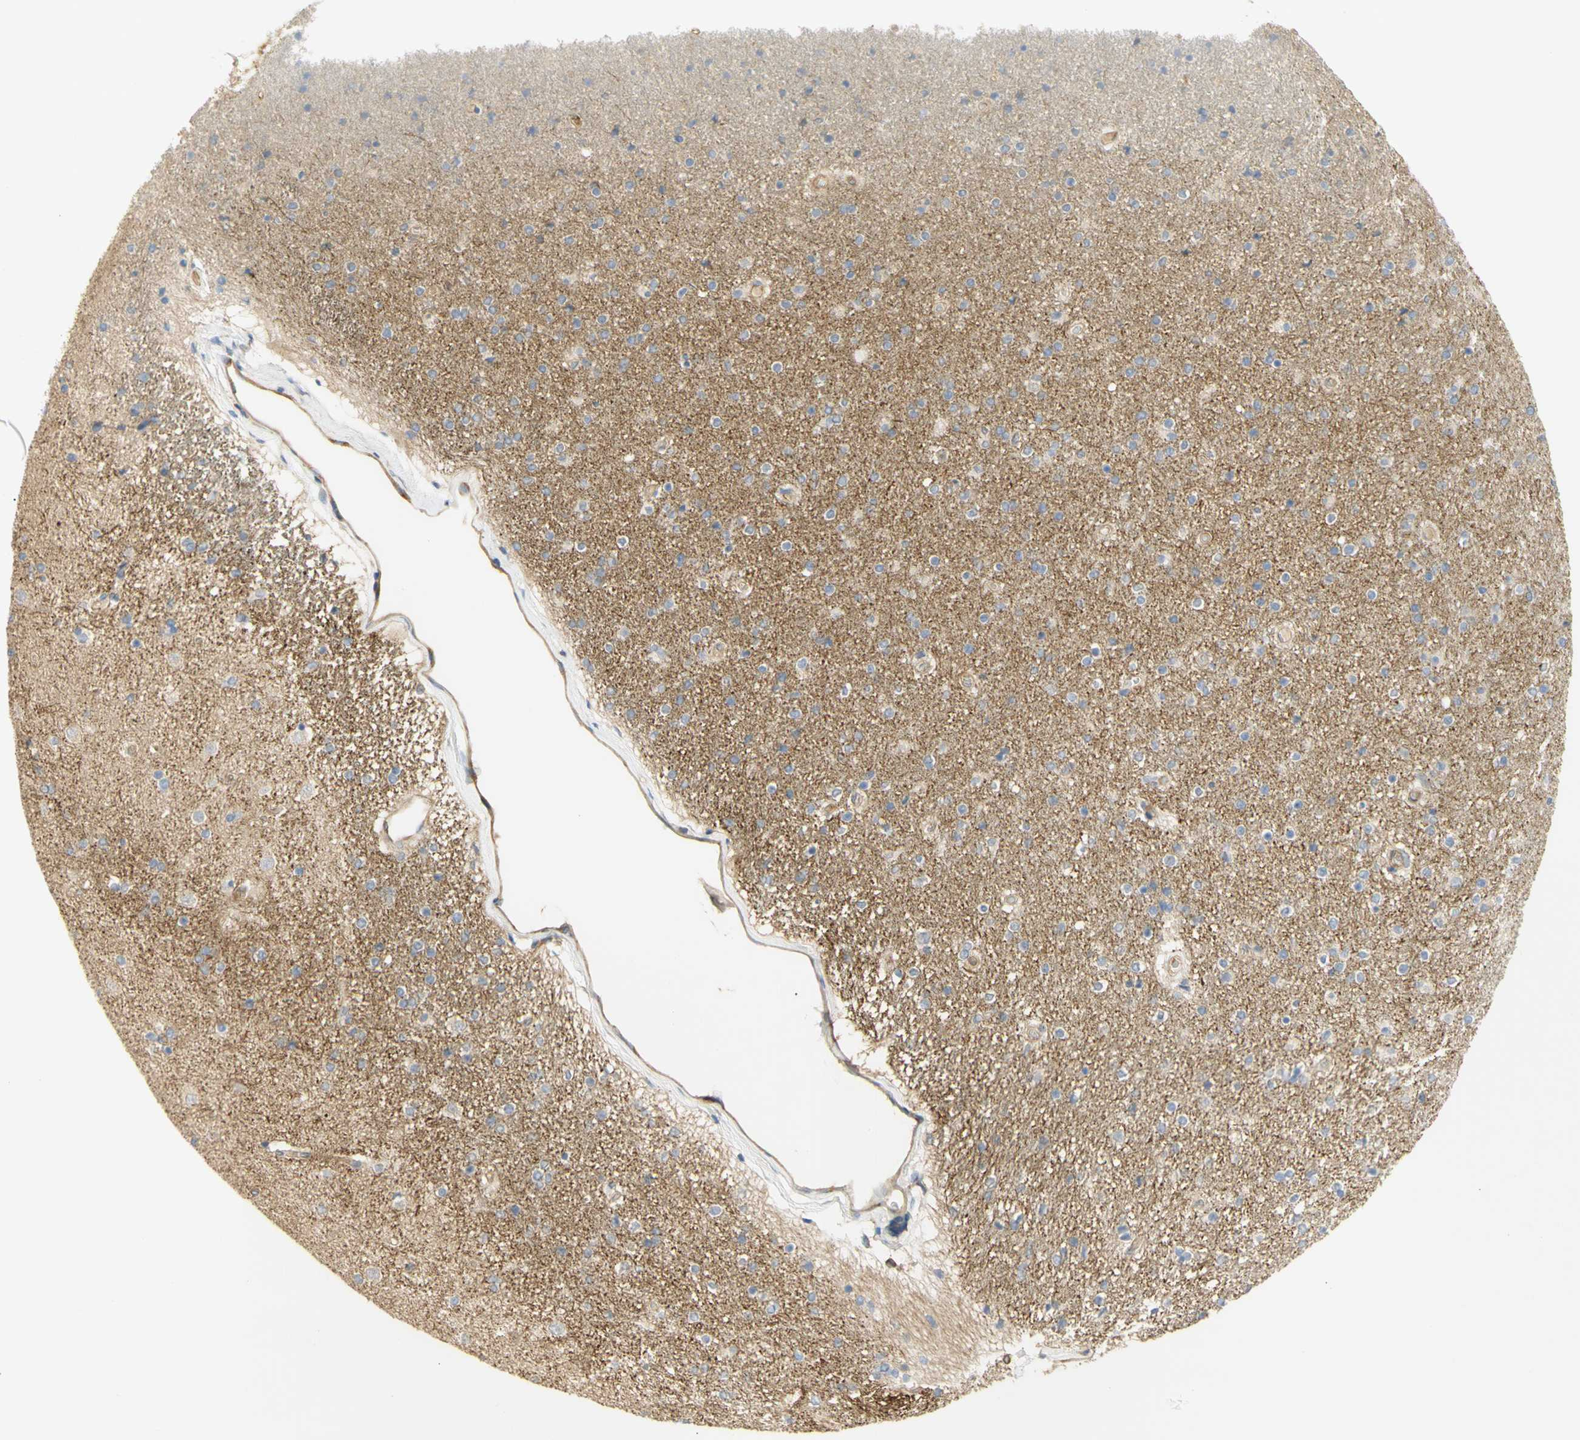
{"staining": {"intensity": "negative", "quantity": "none", "location": "none"}, "tissue": "caudate", "cell_type": "Glial cells", "image_type": "normal", "snomed": [{"axis": "morphology", "description": "Normal tissue, NOS"}, {"axis": "topography", "description": "Lateral ventricle wall"}], "caption": "Glial cells show no significant staining in benign caudate.", "gene": "KCNE4", "patient": {"sex": "female", "age": 54}}